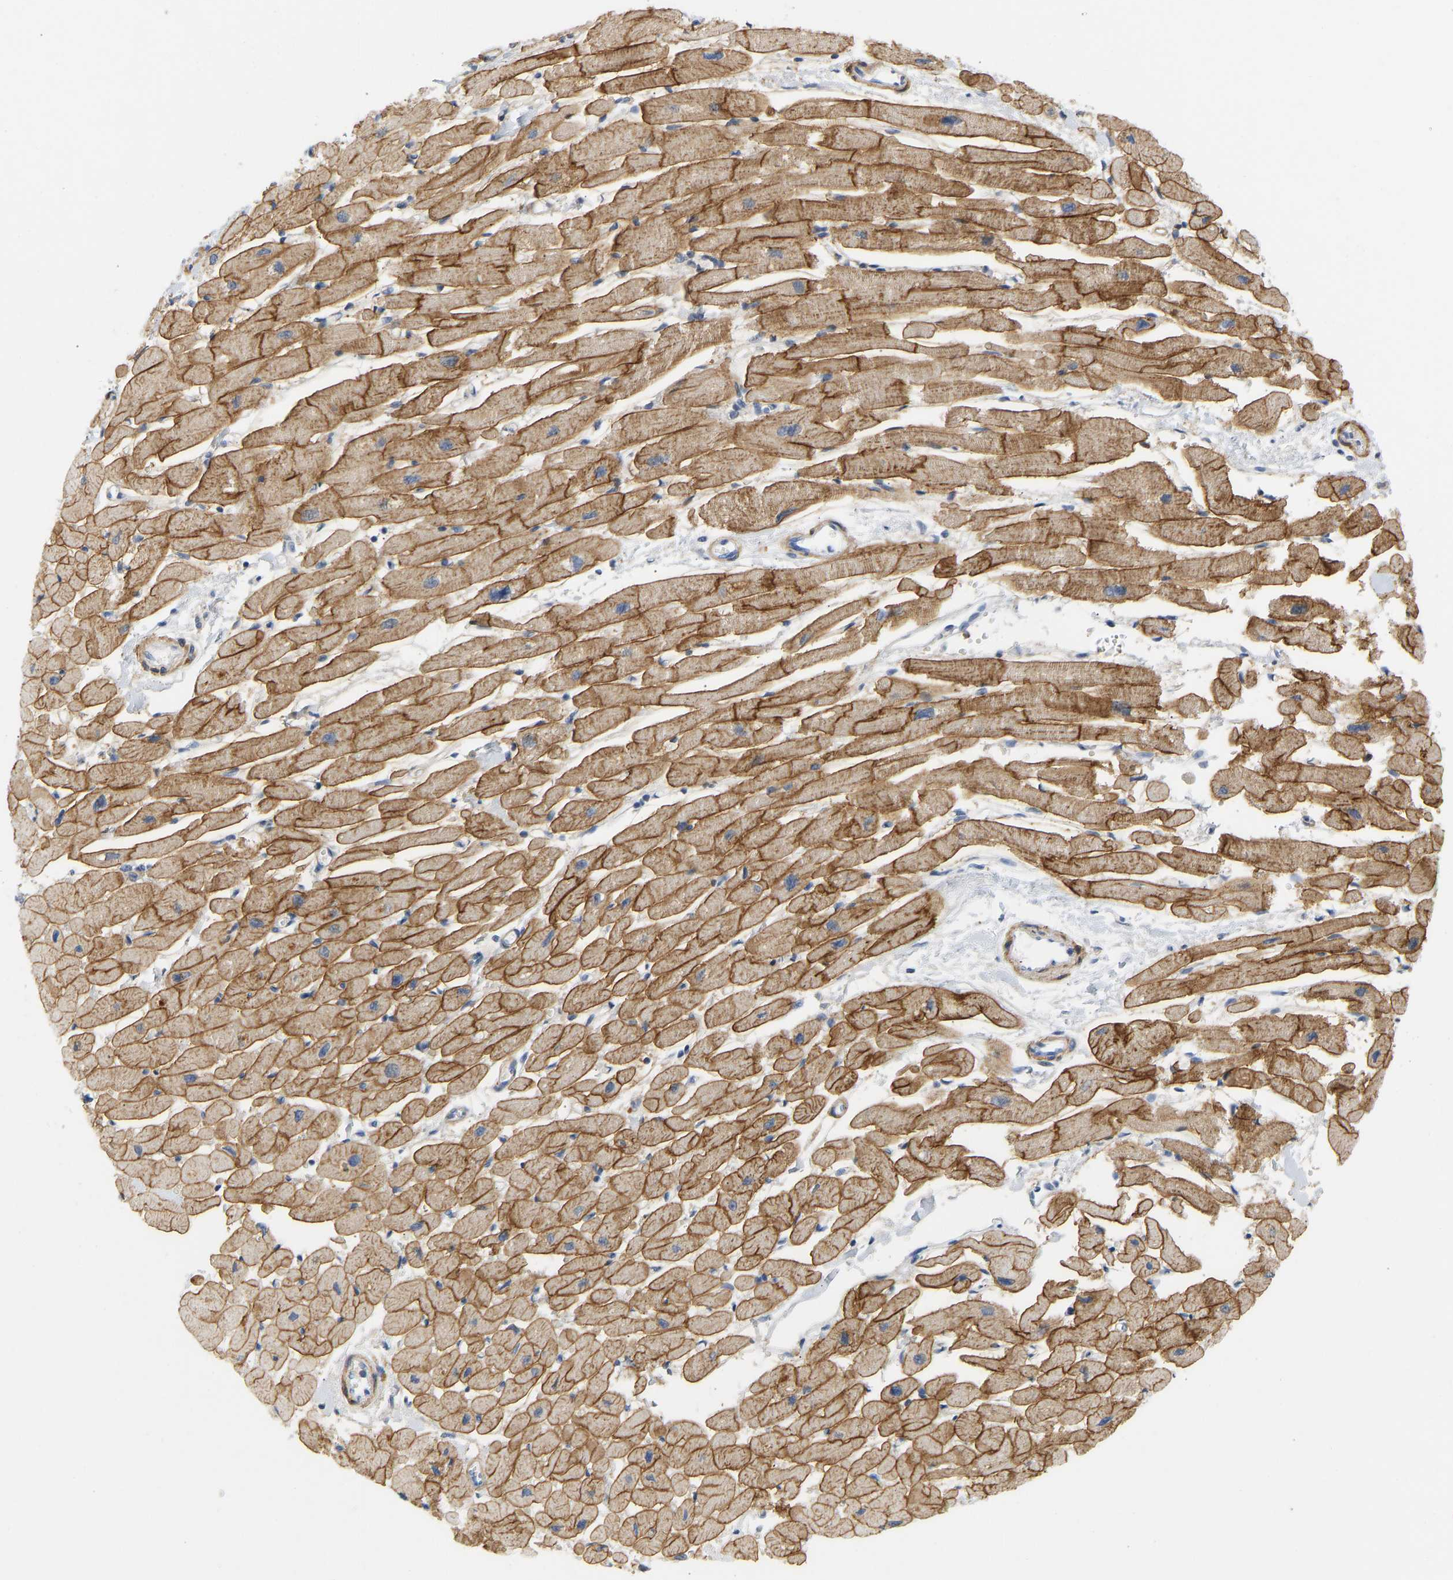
{"staining": {"intensity": "strong", "quantity": ">75%", "location": "cytoplasmic/membranous"}, "tissue": "heart muscle", "cell_type": "Cardiomyocytes", "image_type": "normal", "snomed": [{"axis": "morphology", "description": "Normal tissue, NOS"}, {"axis": "topography", "description": "Heart"}], "caption": "Immunohistochemical staining of benign human heart muscle demonstrates high levels of strong cytoplasmic/membranous staining in about >75% of cardiomyocytes. Using DAB (3,3'-diaminobenzidine) (brown) and hematoxylin (blue) stains, captured at high magnification using brightfield microscopy.", "gene": "BVES", "patient": {"sex": "female", "age": 54}}